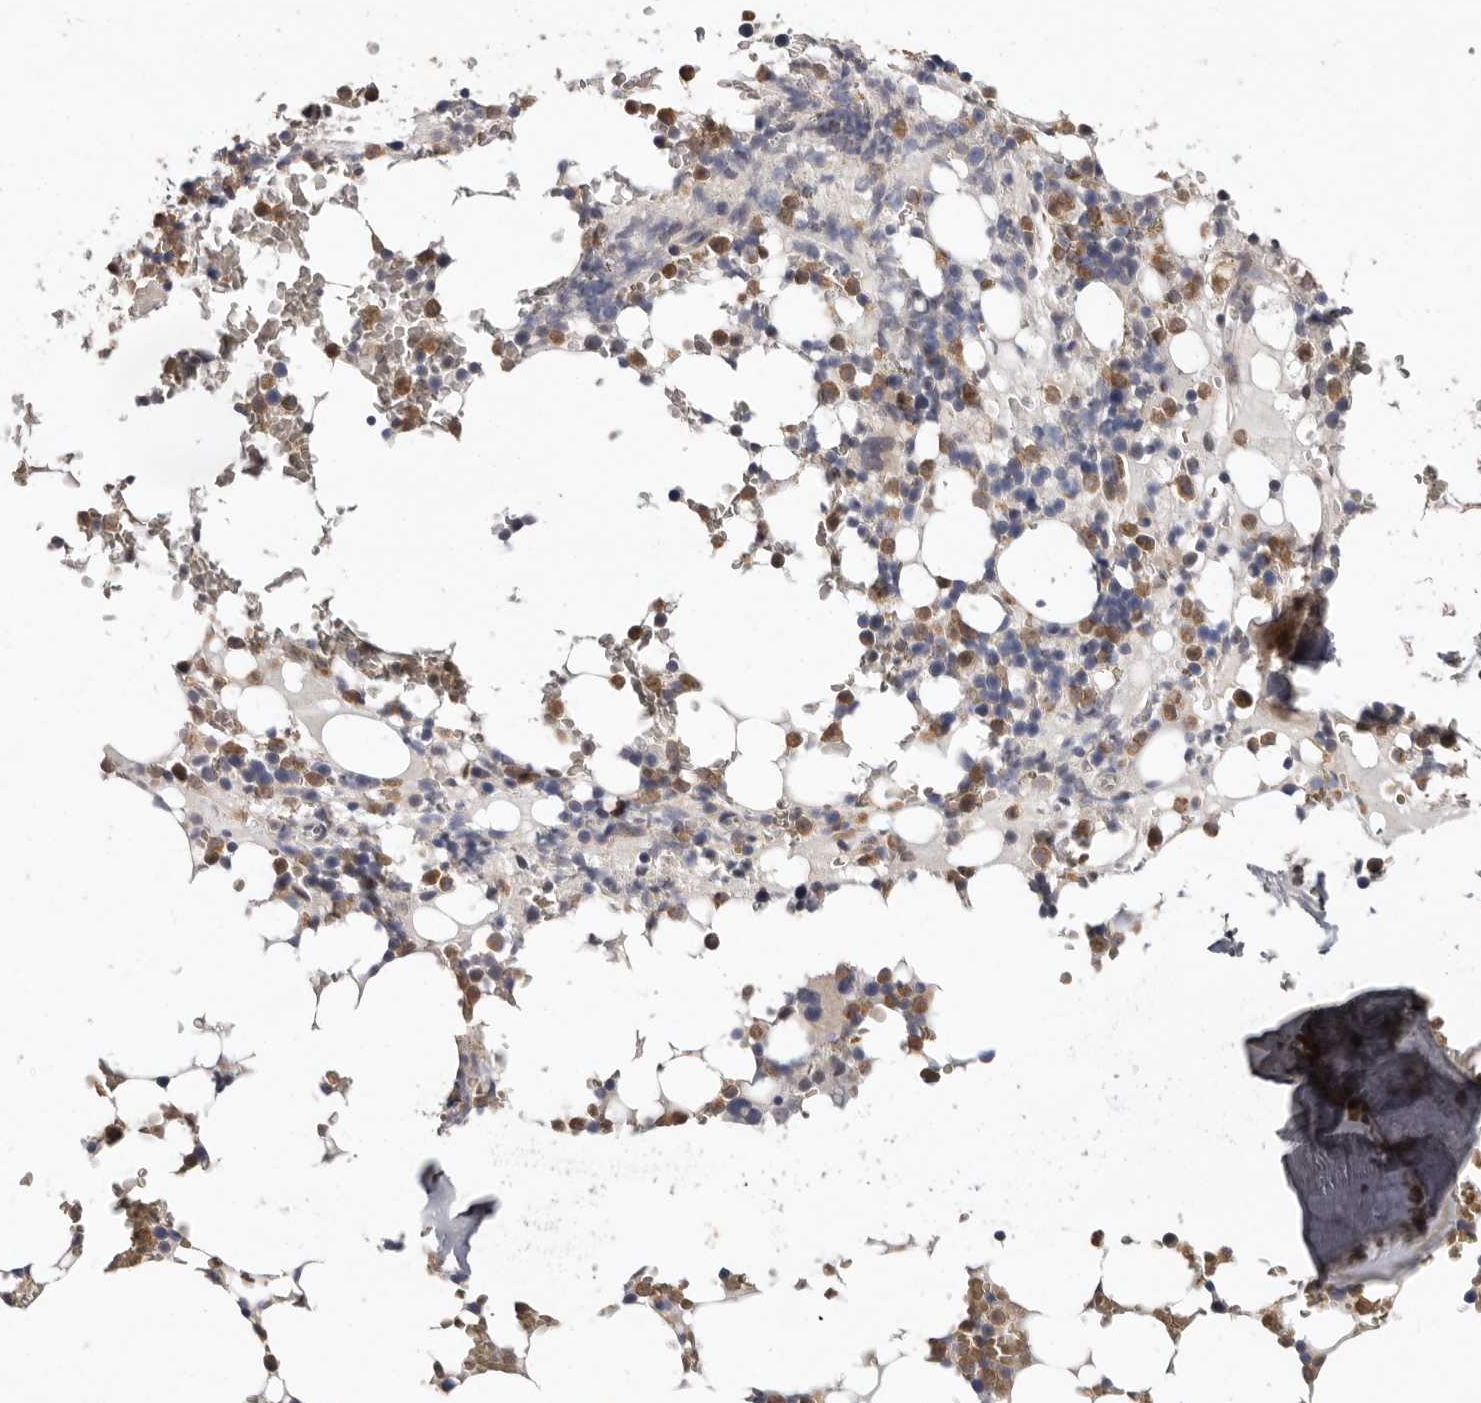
{"staining": {"intensity": "moderate", "quantity": "<25%", "location": "cytoplasmic/membranous"}, "tissue": "bone marrow", "cell_type": "Hematopoietic cells", "image_type": "normal", "snomed": [{"axis": "morphology", "description": "Normal tissue, NOS"}, {"axis": "topography", "description": "Bone marrow"}], "caption": "An IHC micrograph of unremarkable tissue is shown. Protein staining in brown shows moderate cytoplasmic/membranous positivity in bone marrow within hematopoietic cells.", "gene": "SULT1E1", "patient": {"sex": "male", "age": 58}}